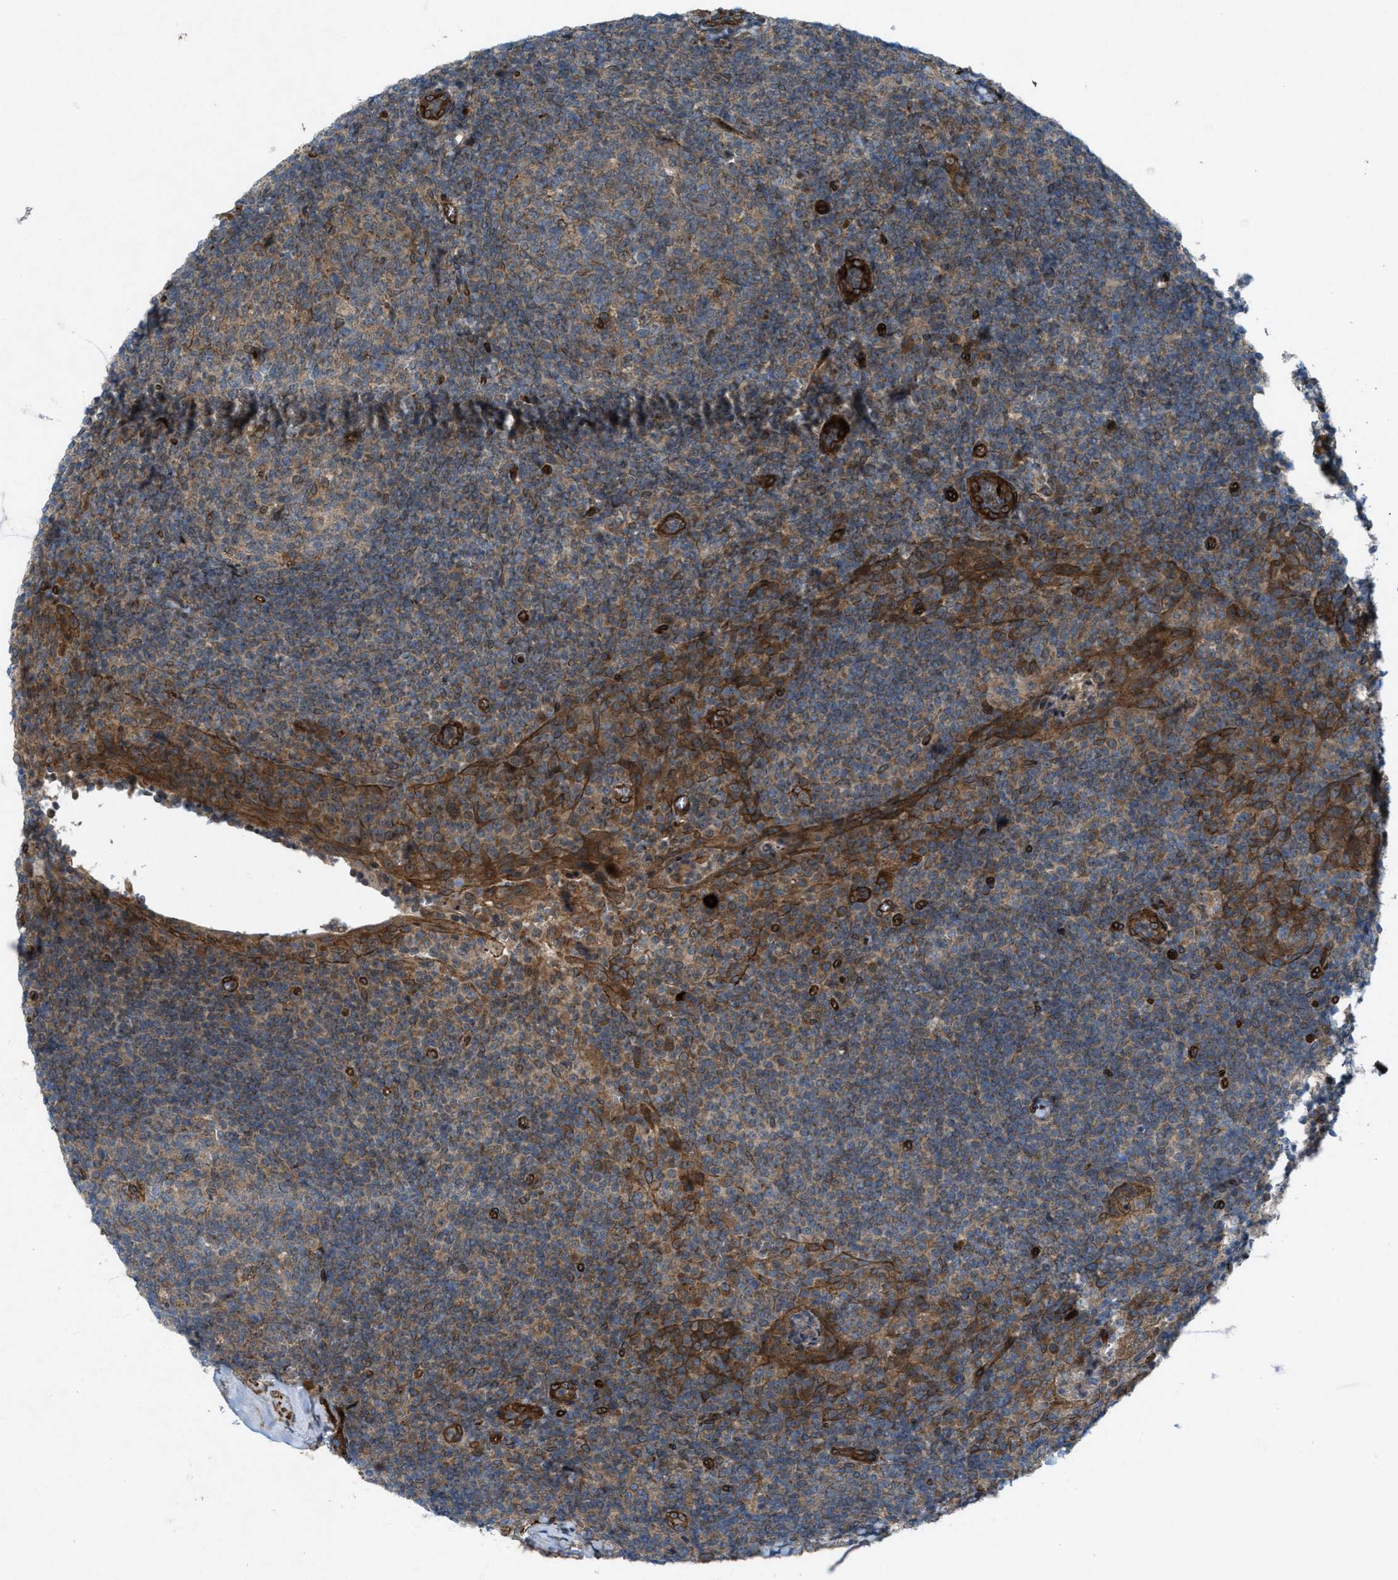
{"staining": {"intensity": "weak", "quantity": ">75%", "location": "cytoplasmic/membranous"}, "tissue": "tonsil", "cell_type": "Germinal center cells", "image_type": "normal", "snomed": [{"axis": "morphology", "description": "Normal tissue, NOS"}, {"axis": "topography", "description": "Tonsil"}], "caption": "Immunohistochemical staining of unremarkable human tonsil reveals weak cytoplasmic/membranous protein positivity in about >75% of germinal center cells.", "gene": "URGCP", "patient": {"sex": "male", "age": 37}}